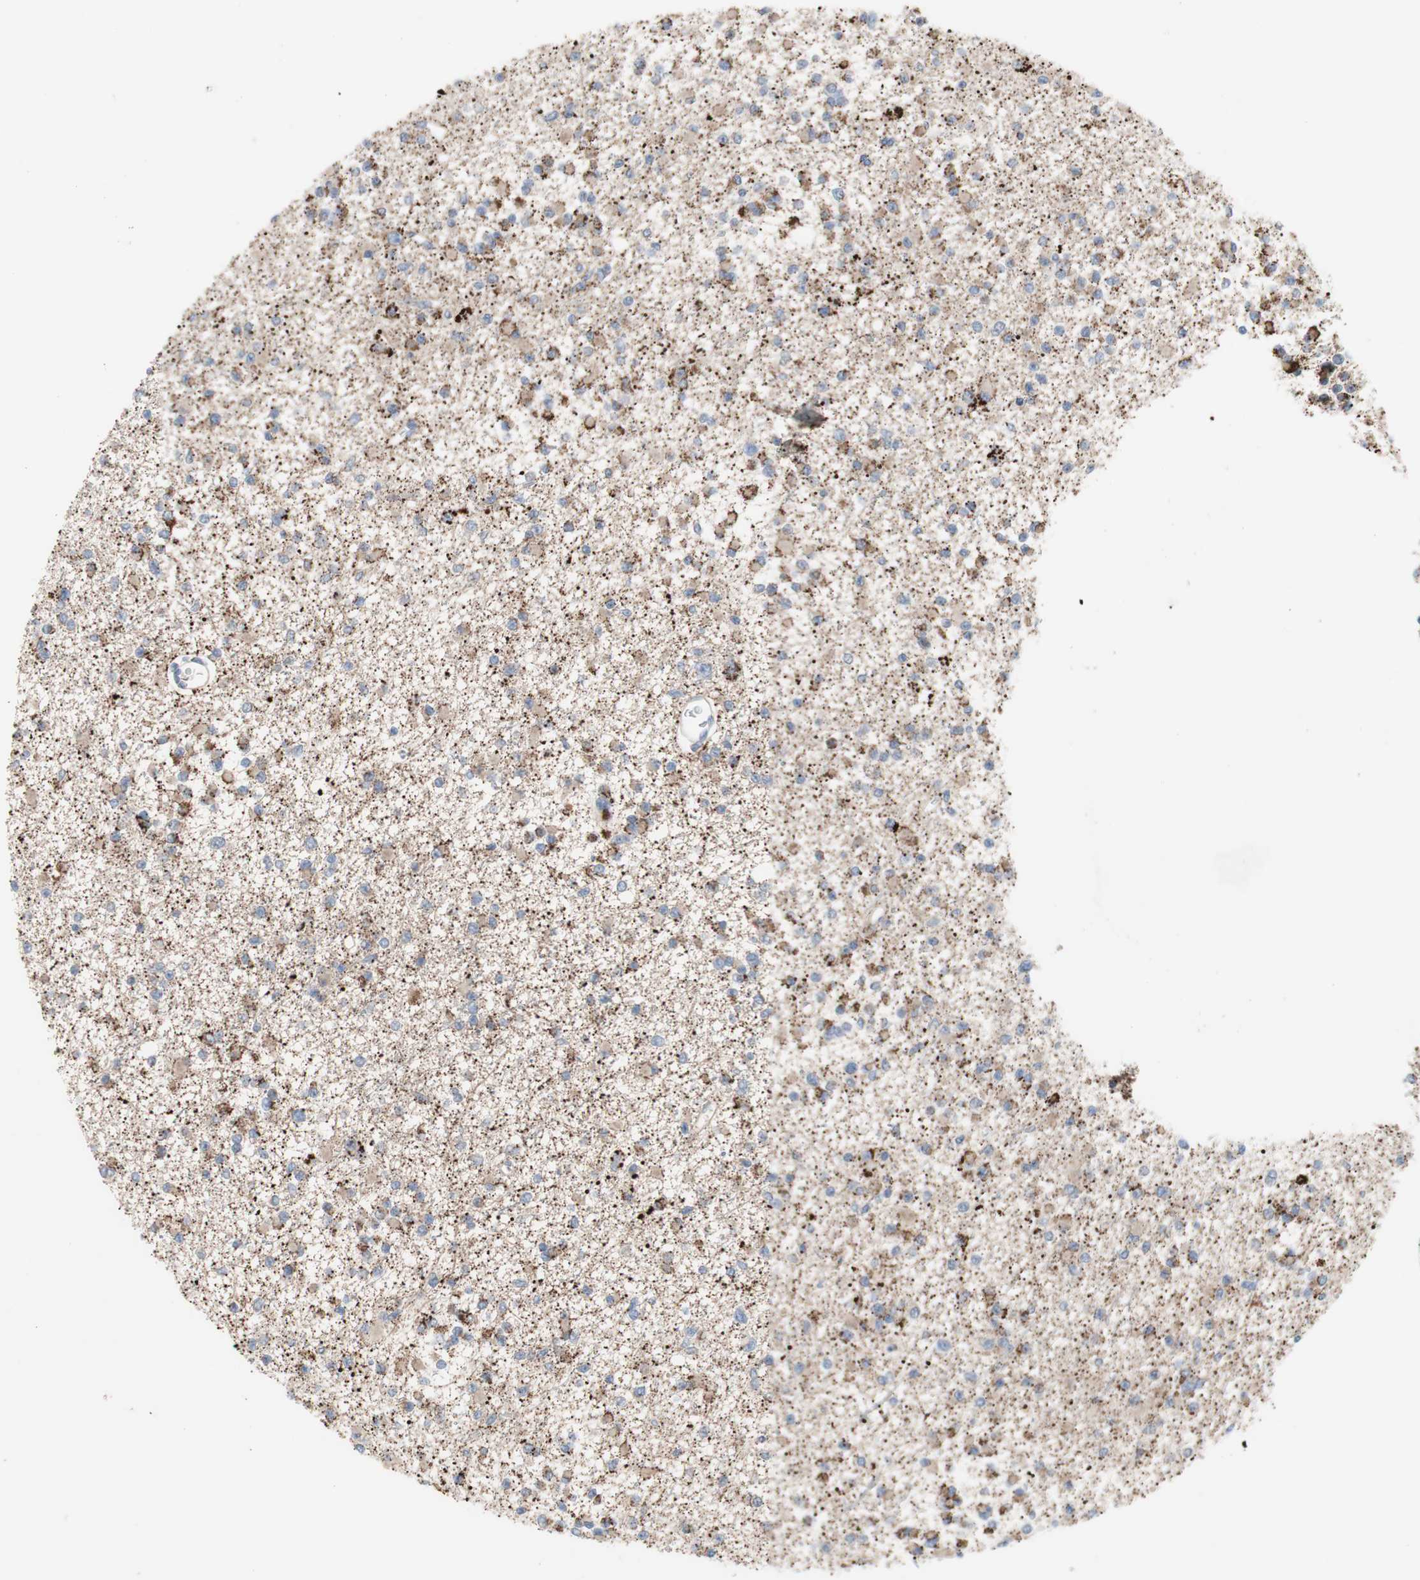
{"staining": {"intensity": "weak", "quantity": "25%-75%", "location": "cytoplasmic/membranous"}, "tissue": "glioma", "cell_type": "Tumor cells", "image_type": "cancer", "snomed": [{"axis": "morphology", "description": "Glioma, malignant, Low grade"}, {"axis": "topography", "description": "Brain"}], "caption": "High-magnification brightfield microscopy of malignant glioma (low-grade) stained with DAB (brown) and counterstained with hematoxylin (blue). tumor cells exhibit weak cytoplasmic/membranous expression is identified in approximately25%-75% of cells.", "gene": "TTC14", "patient": {"sex": "female", "age": 22}}